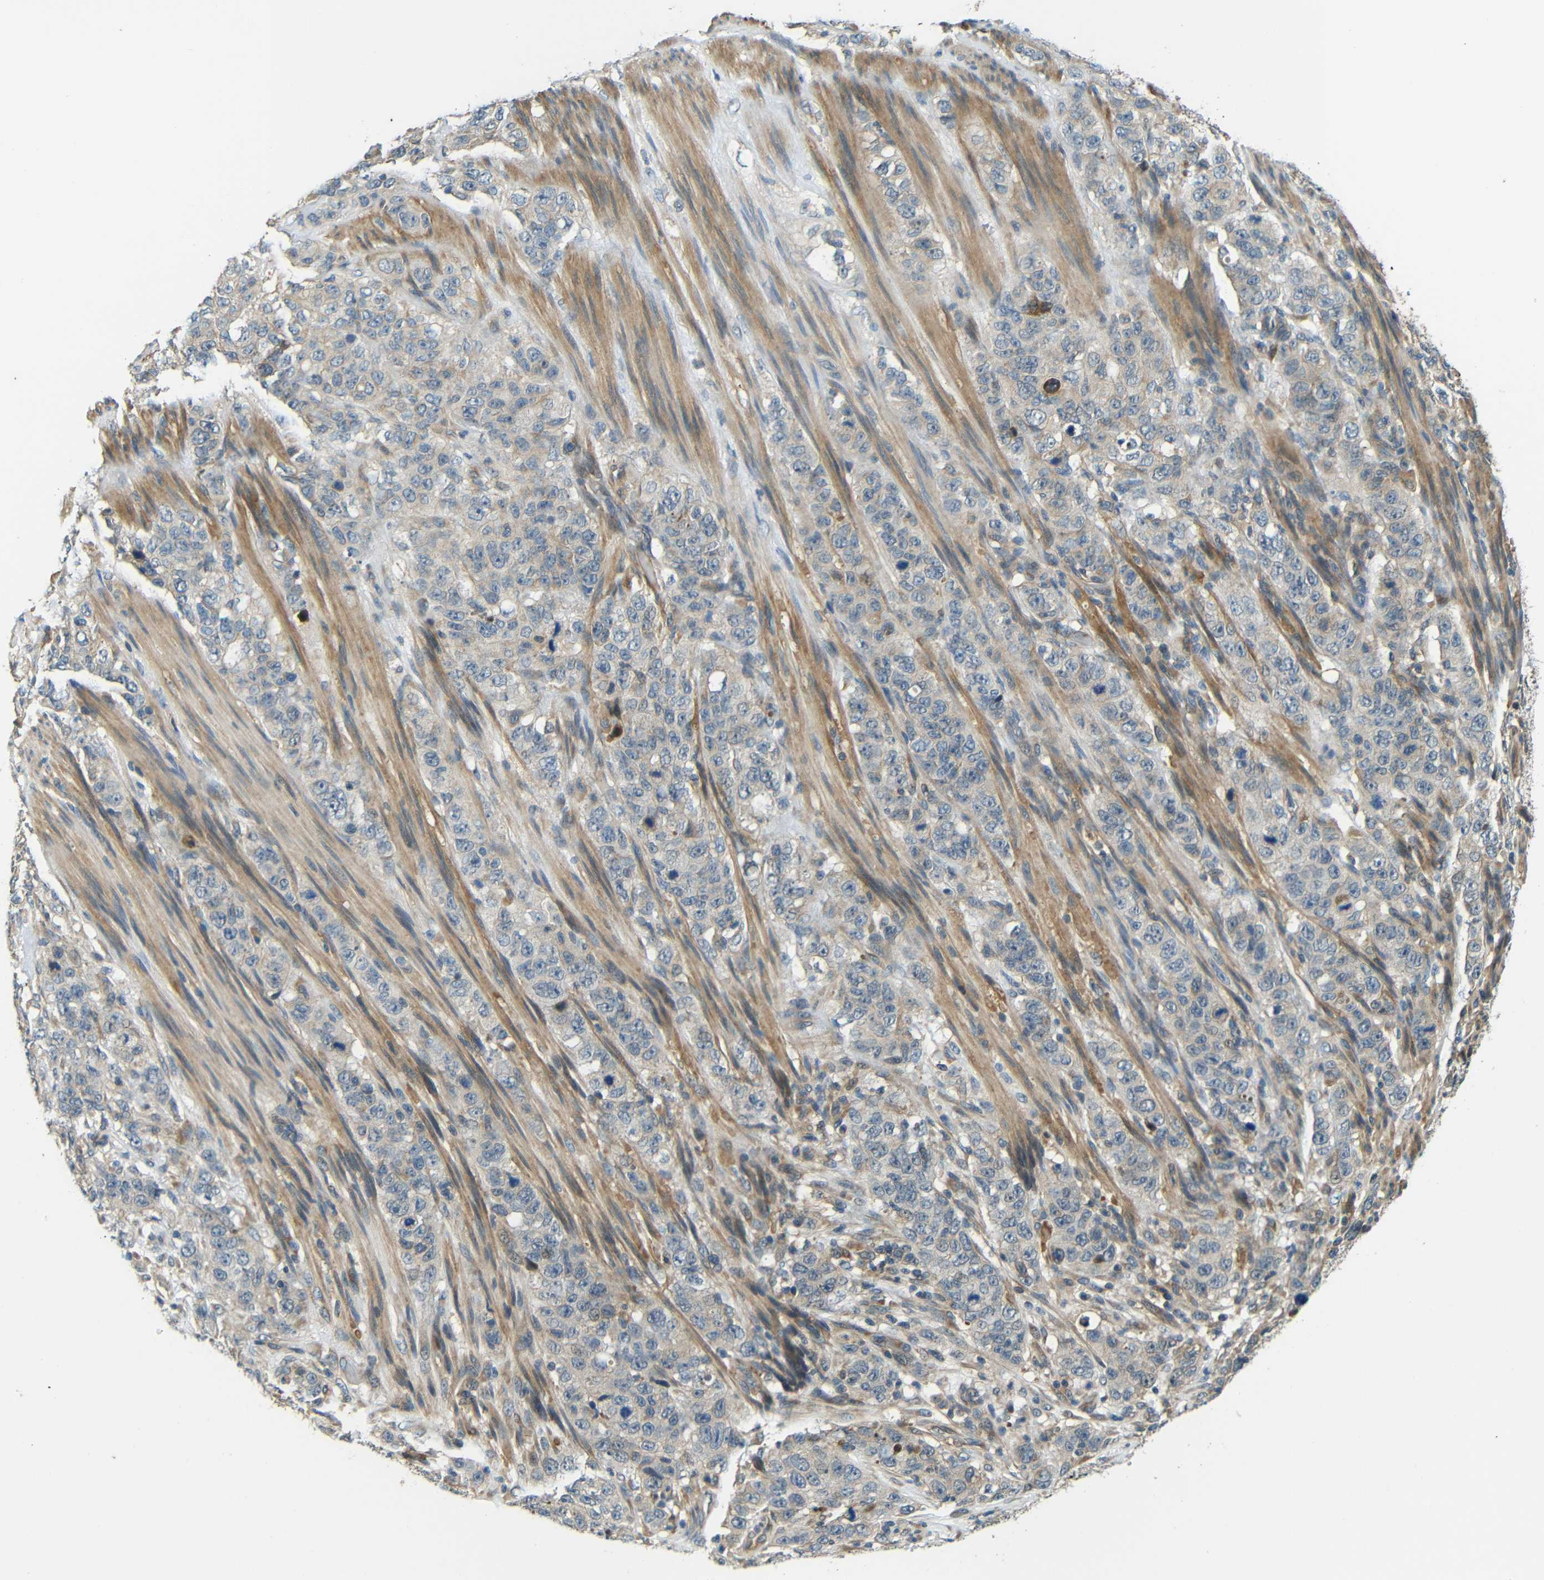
{"staining": {"intensity": "weak", "quantity": "<25%", "location": "cytoplasmic/membranous"}, "tissue": "stomach cancer", "cell_type": "Tumor cells", "image_type": "cancer", "snomed": [{"axis": "morphology", "description": "Adenocarcinoma, NOS"}, {"axis": "topography", "description": "Stomach"}], "caption": "IHC image of human stomach cancer stained for a protein (brown), which demonstrates no positivity in tumor cells. (DAB (3,3'-diaminobenzidine) IHC with hematoxylin counter stain).", "gene": "FNDC3A", "patient": {"sex": "male", "age": 48}}